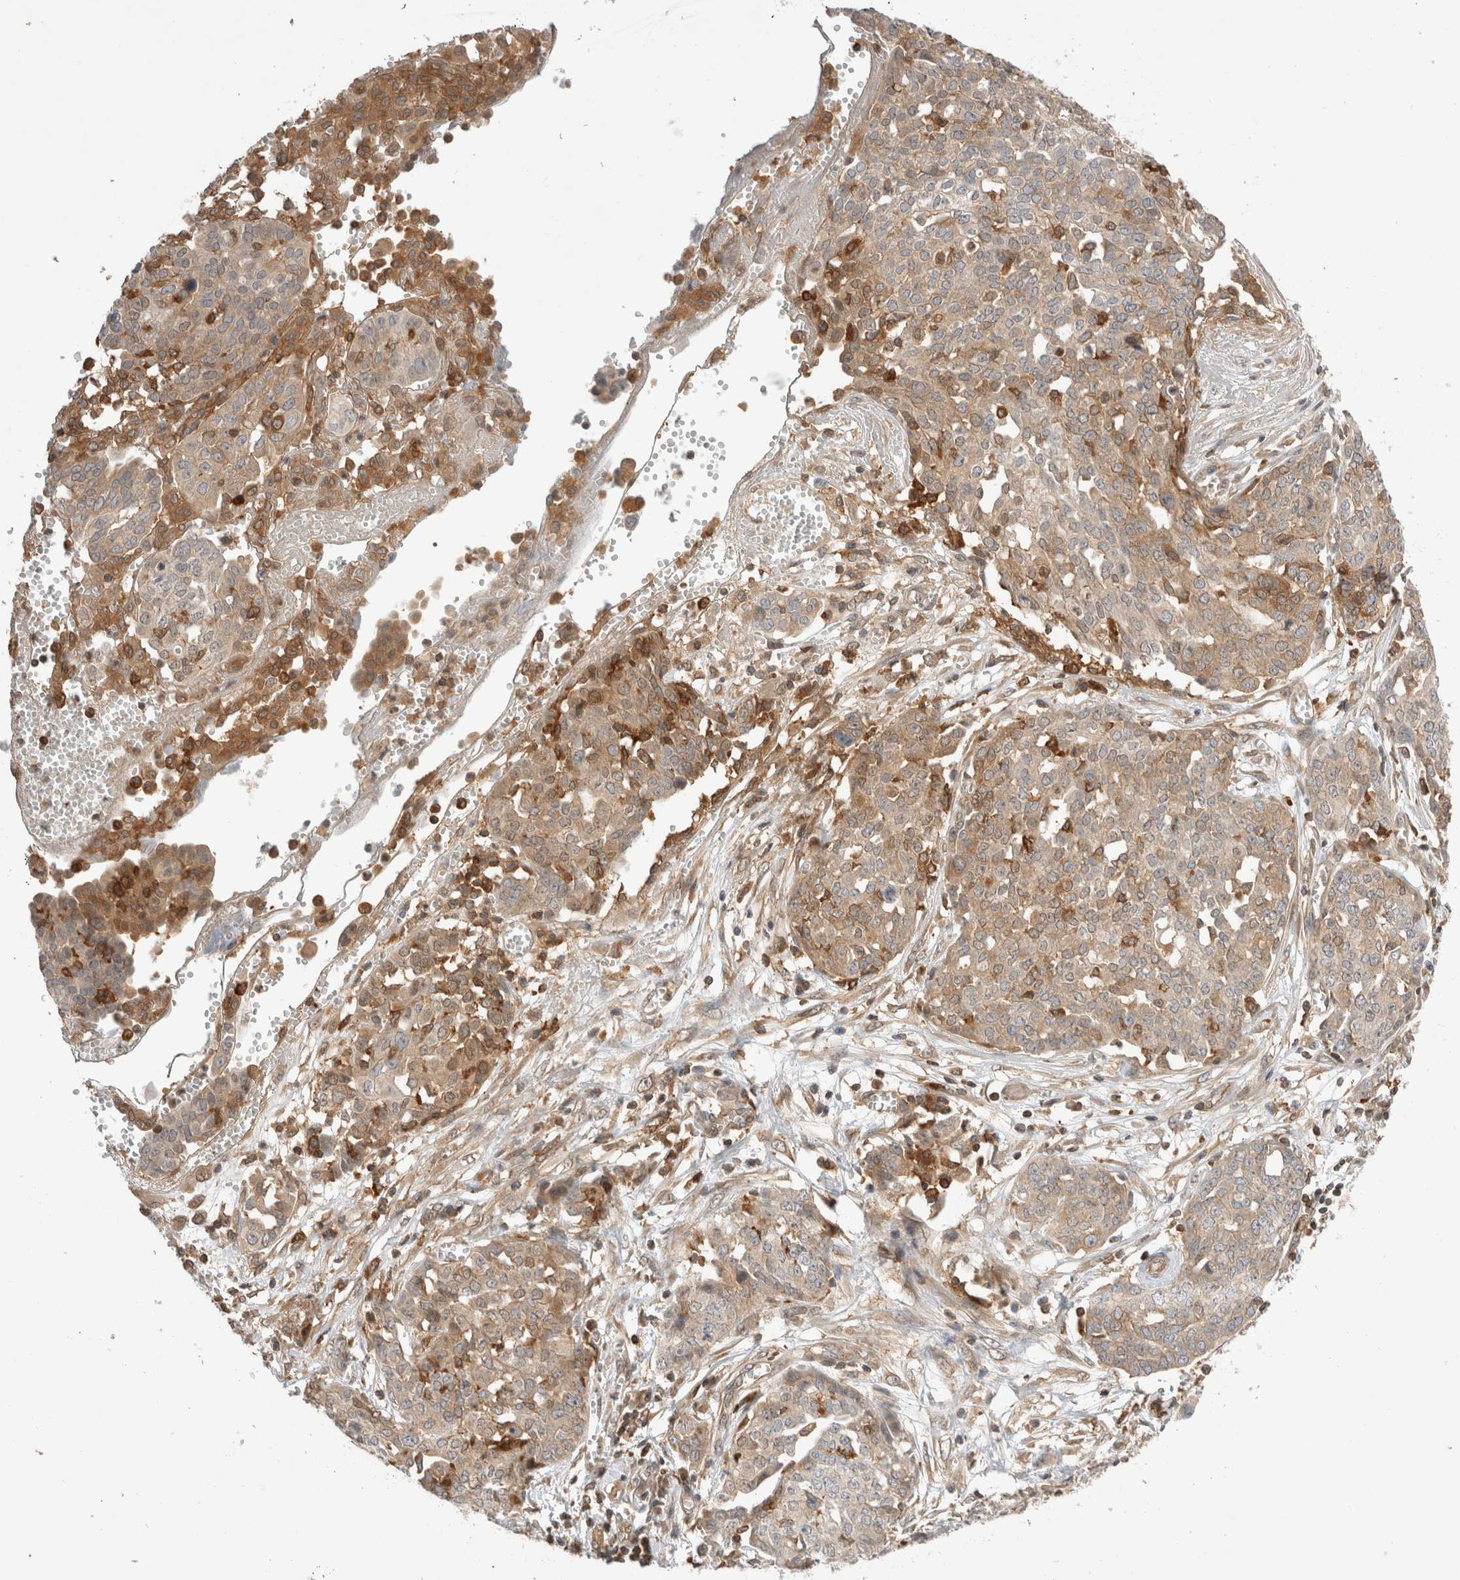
{"staining": {"intensity": "moderate", "quantity": "25%-75%", "location": "cytoplasmic/membranous"}, "tissue": "ovarian cancer", "cell_type": "Tumor cells", "image_type": "cancer", "snomed": [{"axis": "morphology", "description": "Cystadenocarcinoma, serous, NOS"}, {"axis": "topography", "description": "Soft tissue"}, {"axis": "topography", "description": "Ovary"}], "caption": "Immunohistochemical staining of human ovarian serous cystadenocarcinoma reveals medium levels of moderate cytoplasmic/membranous positivity in about 25%-75% of tumor cells. Using DAB (brown) and hematoxylin (blue) stains, captured at high magnification using brightfield microscopy.", "gene": "NFKB1", "patient": {"sex": "female", "age": 57}}